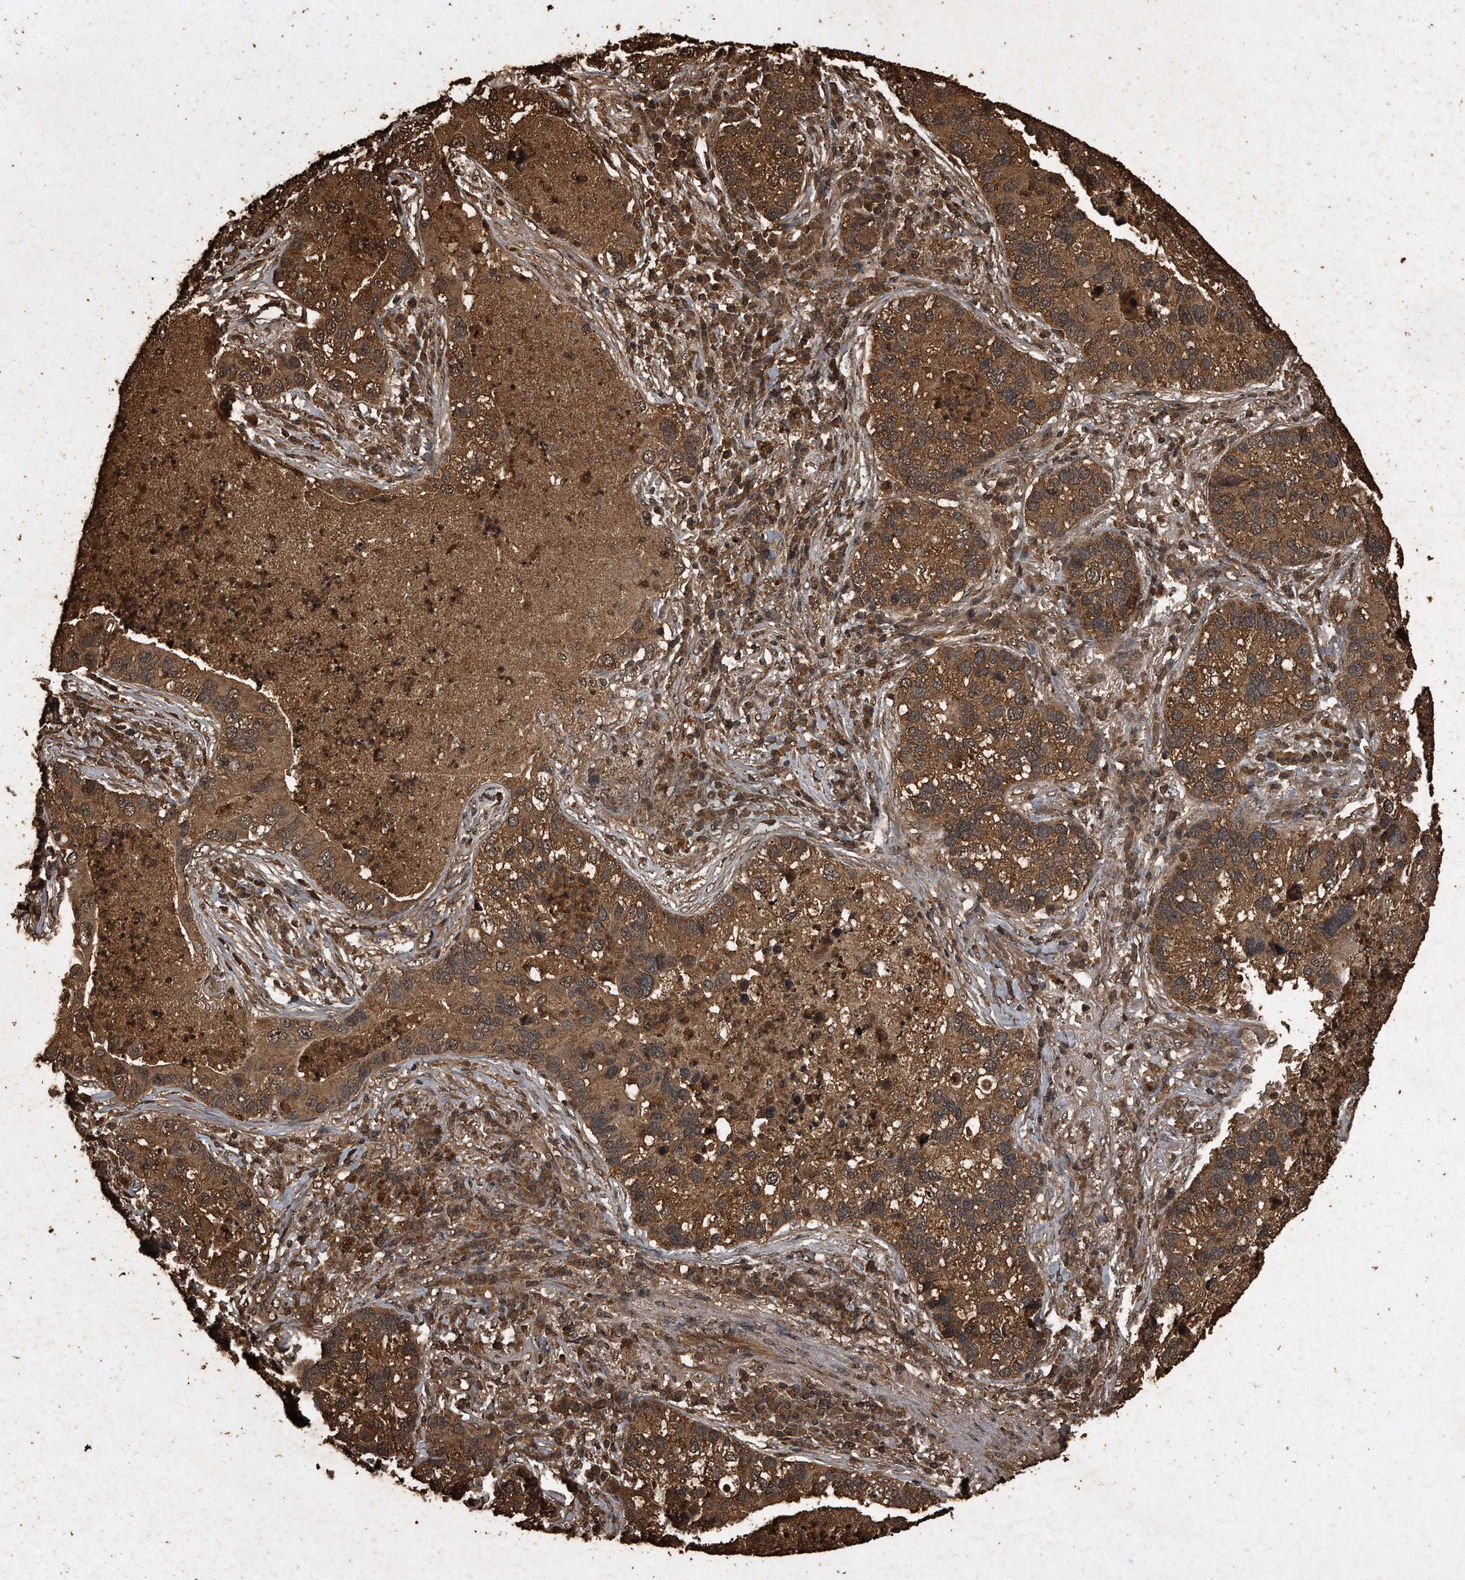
{"staining": {"intensity": "moderate", "quantity": ">75%", "location": "cytoplasmic/membranous"}, "tissue": "lung cancer", "cell_type": "Tumor cells", "image_type": "cancer", "snomed": [{"axis": "morphology", "description": "Normal tissue, NOS"}, {"axis": "morphology", "description": "Adenocarcinoma, NOS"}, {"axis": "topography", "description": "Bronchus"}, {"axis": "topography", "description": "Lung"}], "caption": "High-magnification brightfield microscopy of lung cancer stained with DAB (brown) and counterstained with hematoxylin (blue). tumor cells exhibit moderate cytoplasmic/membranous expression is seen in approximately>75% of cells. The protein is shown in brown color, while the nuclei are stained blue.", "gene": "CFLAR", "patient": {"sex": "male", "age": 54}}